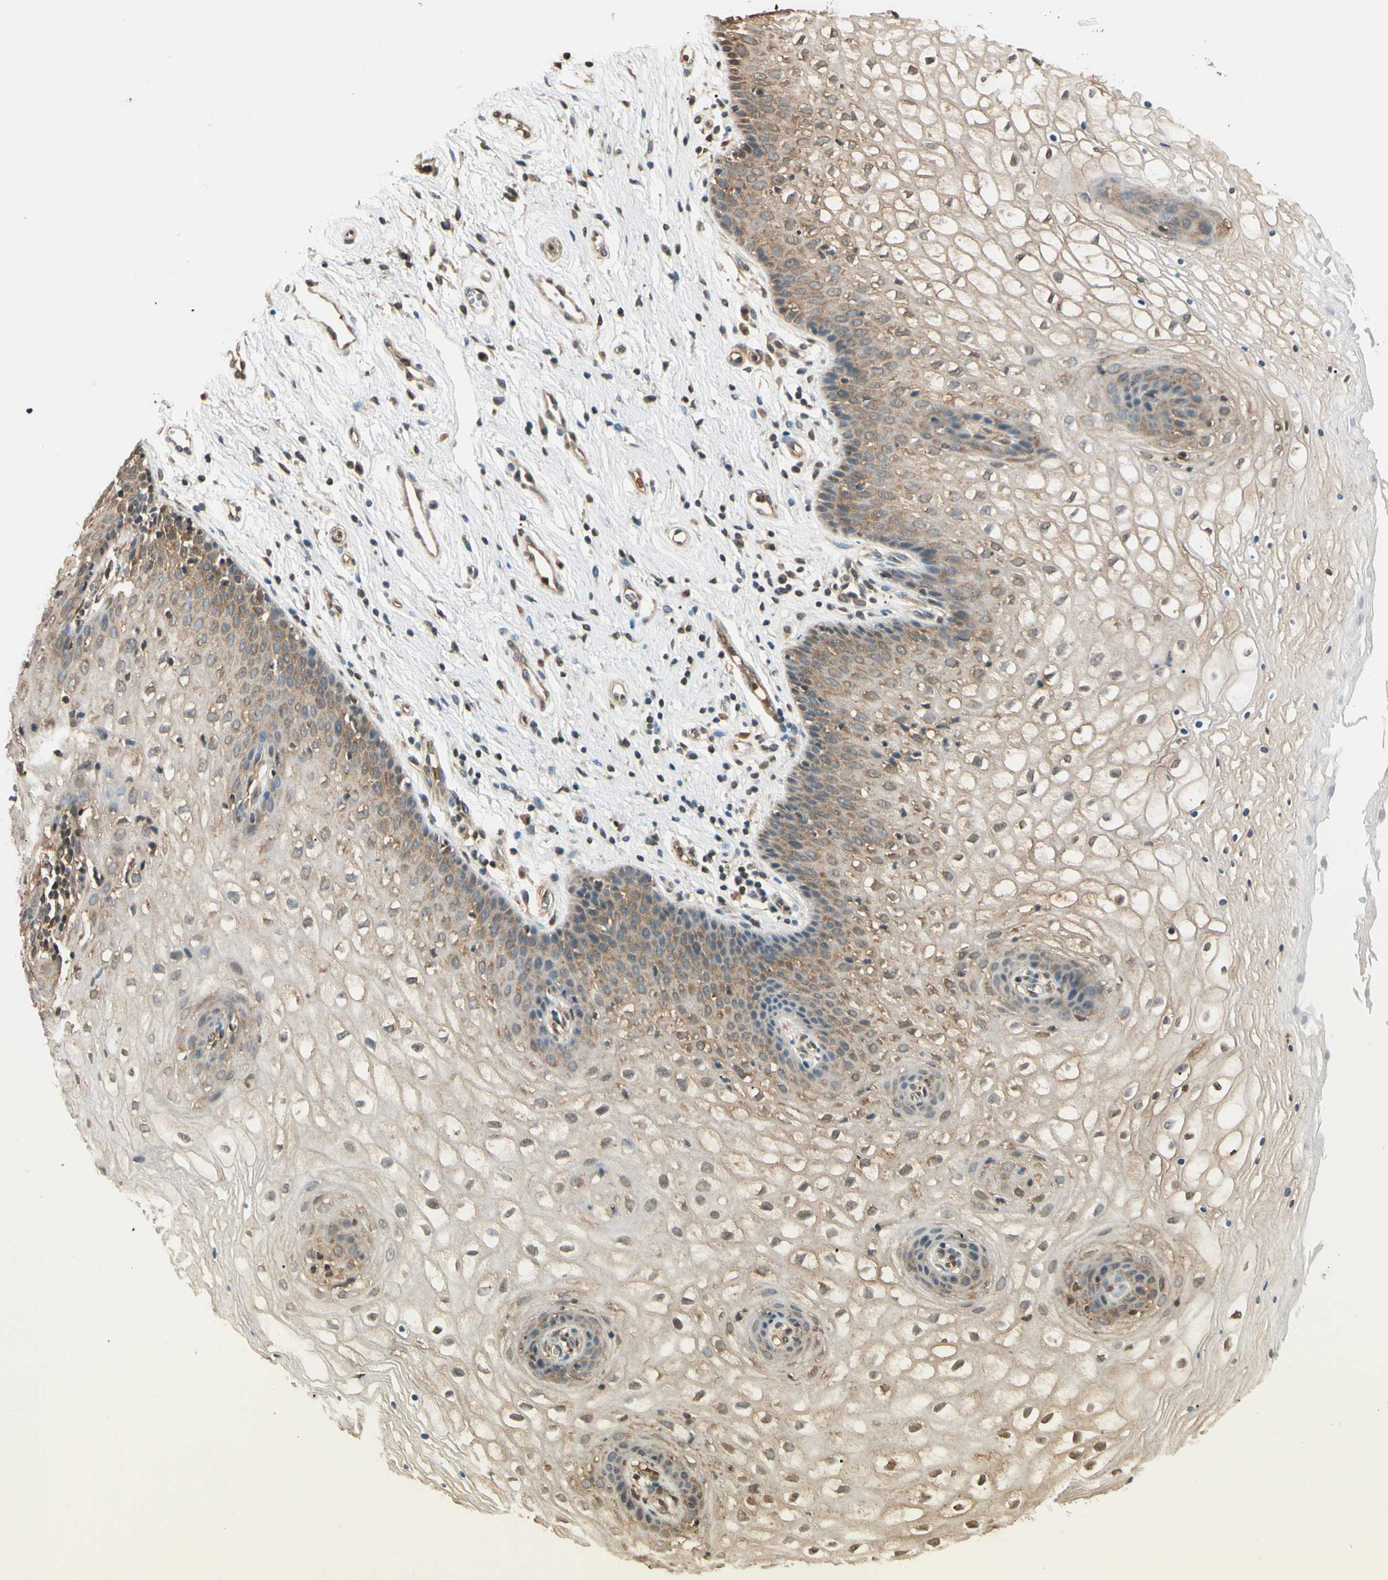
{"staining": {"intensity": "weak", "quantity": "25%-75%", "location": "cytoplasmic/membranous,nuclear"}, "tissue": "vagina", "cell_type": "Squamous epithelial cells", "image_type": "normal", "snomed": [{"axis": "morphology", "description": "Normal tissue, NOS"}, {"axis": "topography", "description": "Vagina"}], "caption": "This histopathology image demonstrates normal vagina stained with immunohistochemistry to label a protein in brown. The cytoplasmic/membranous,nuclear of squamous epithelial cells show weak positivity for the protein. Nuclei are counter-stained blue.", "gene": "PNCK", "patient": {"sex": "female", "age": 34}}